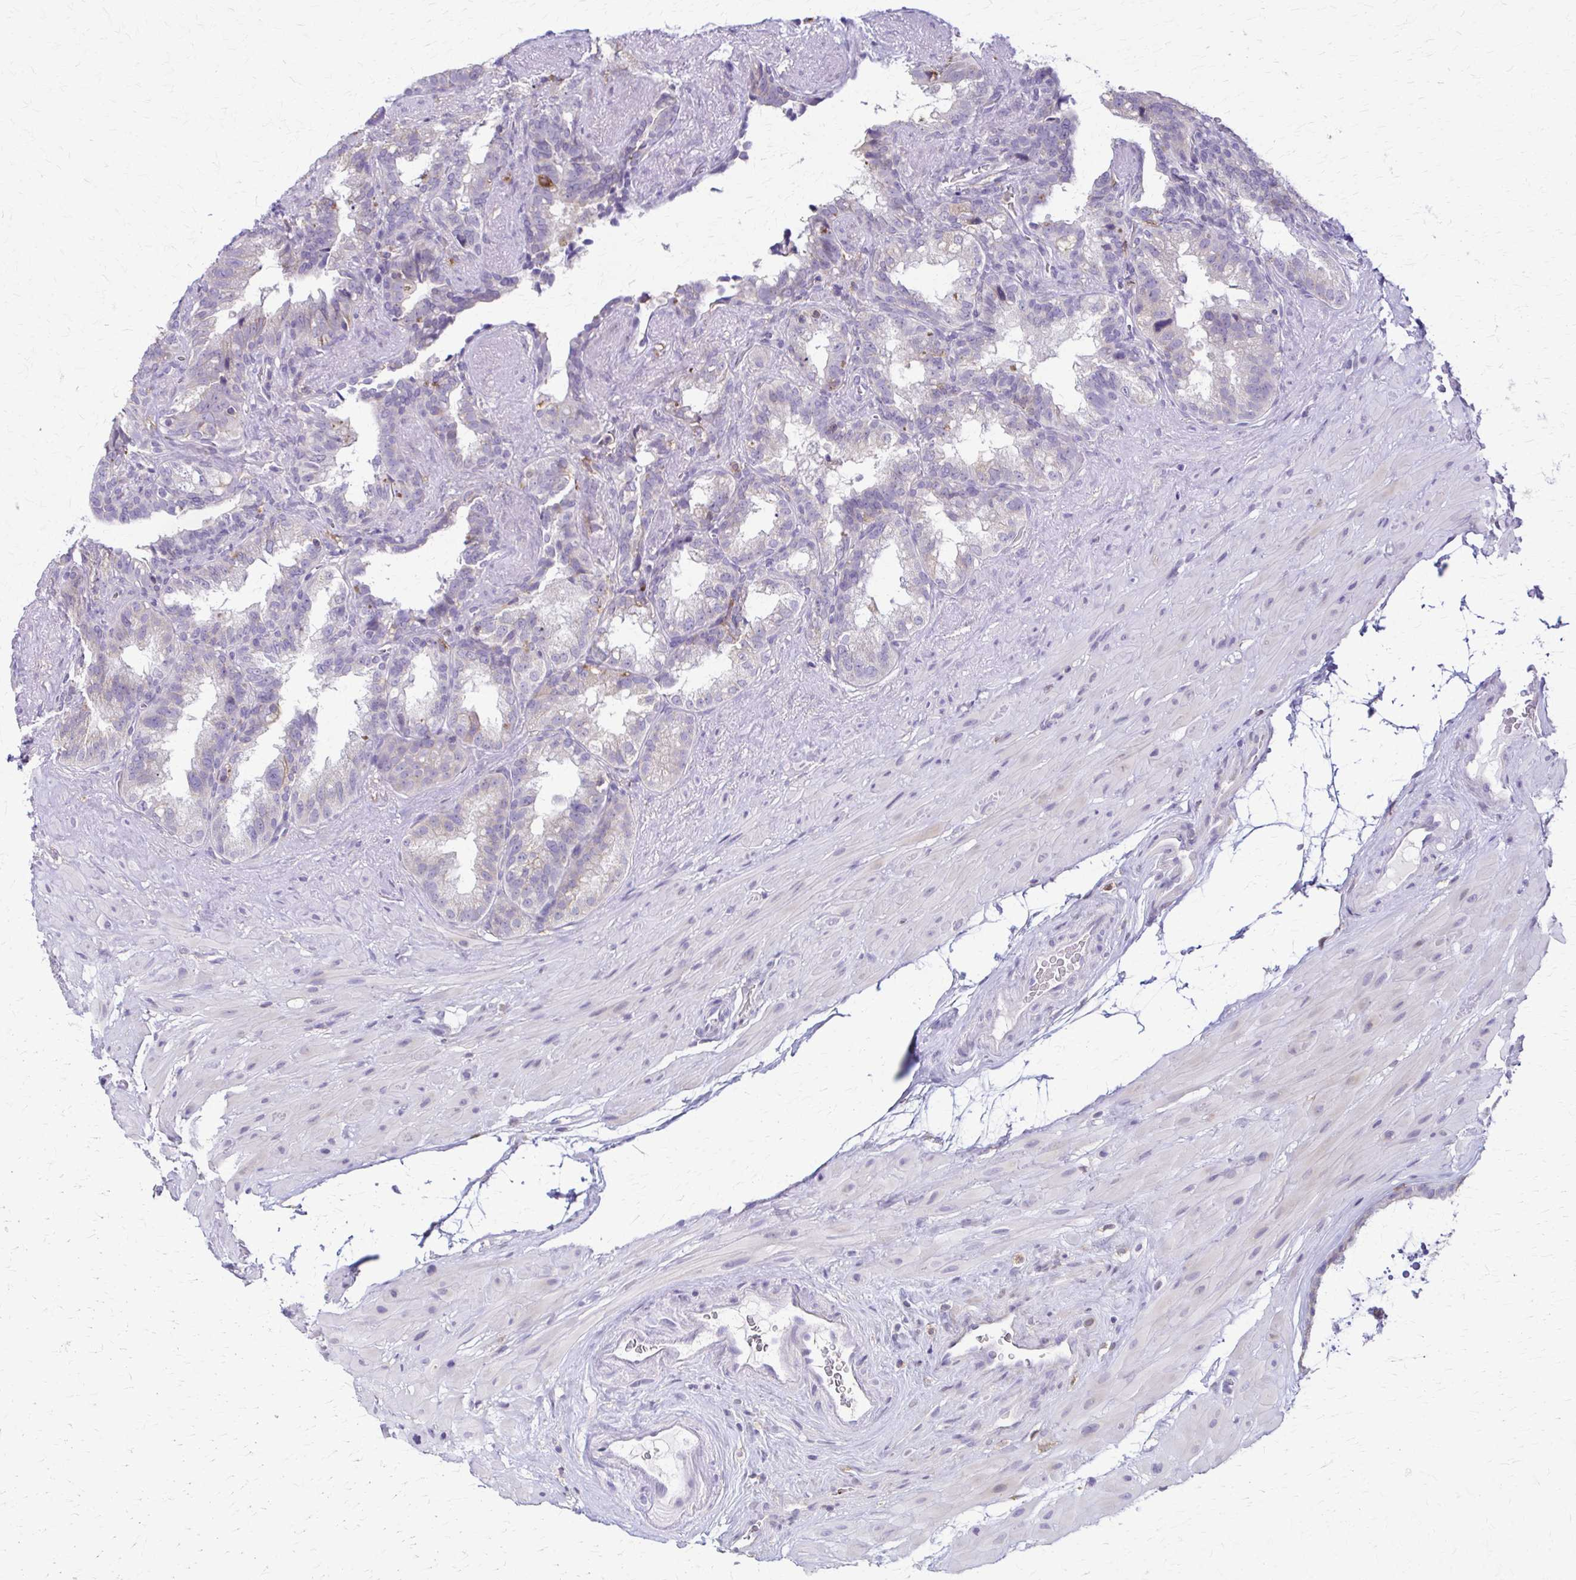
{"staining": {"intensity": "negative", "quantity": "none", "location": "none"}, "tissue": "seminal vesicle", "cell_type": "Glandular cells", "image_type": "normal", "snomed": [{"axis": "morphology", "description": "Normal tissue, NOS"}, {"axis": "topography", "description": "Seminal veicle"}], "caption": "This histopathology image is of unremarkable seminal vesicle stained with IHC to label a protein in brown with the nuclei are counter-stained blue. There is no staining in glandular cells. (DAB (3,3'-diaminobenzidine) immunohistochemistry visualized using brightfield microscopy, high magnification).", "gene": "PIK3AP1", "patient": {"sex": "male", "age": 60}}